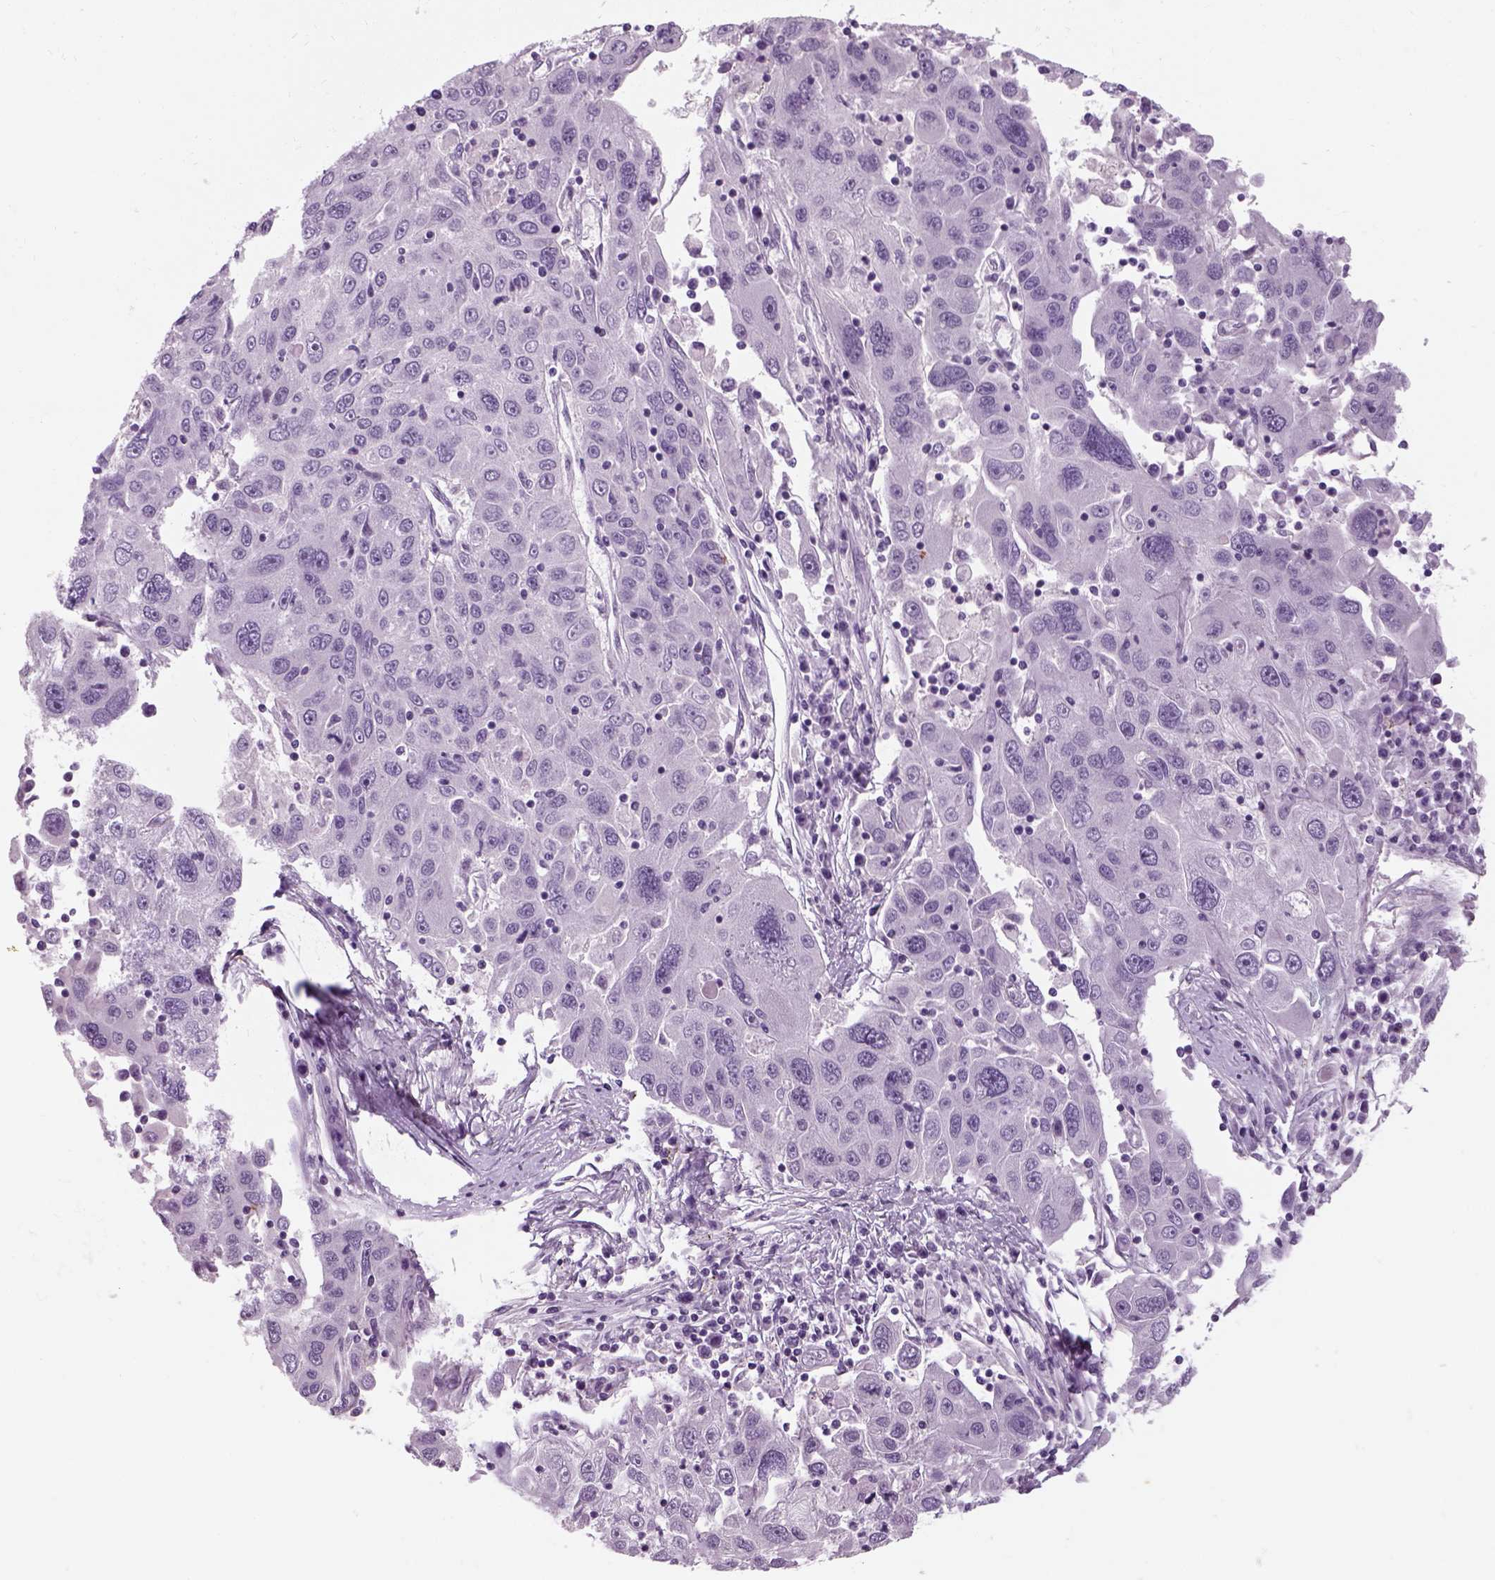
{"staining": {"intensity": "negative", "quantity": "none", "location": "none"}, "tissue": "stomach cancer", "cell_type": "Tumor cells", "image_type": "cancer", "snomed": [{"axis": "morphology", "description": "Adenocarcinoma, NOS"}, {"axis": "topography", "description": "Stomach"}], "caption": "Image shows no significant protein staining in tumor cells of adenocarcinoma (stomach).", "gene": "ELOVL3", "patient": {"sex": "male", "age": 56}}